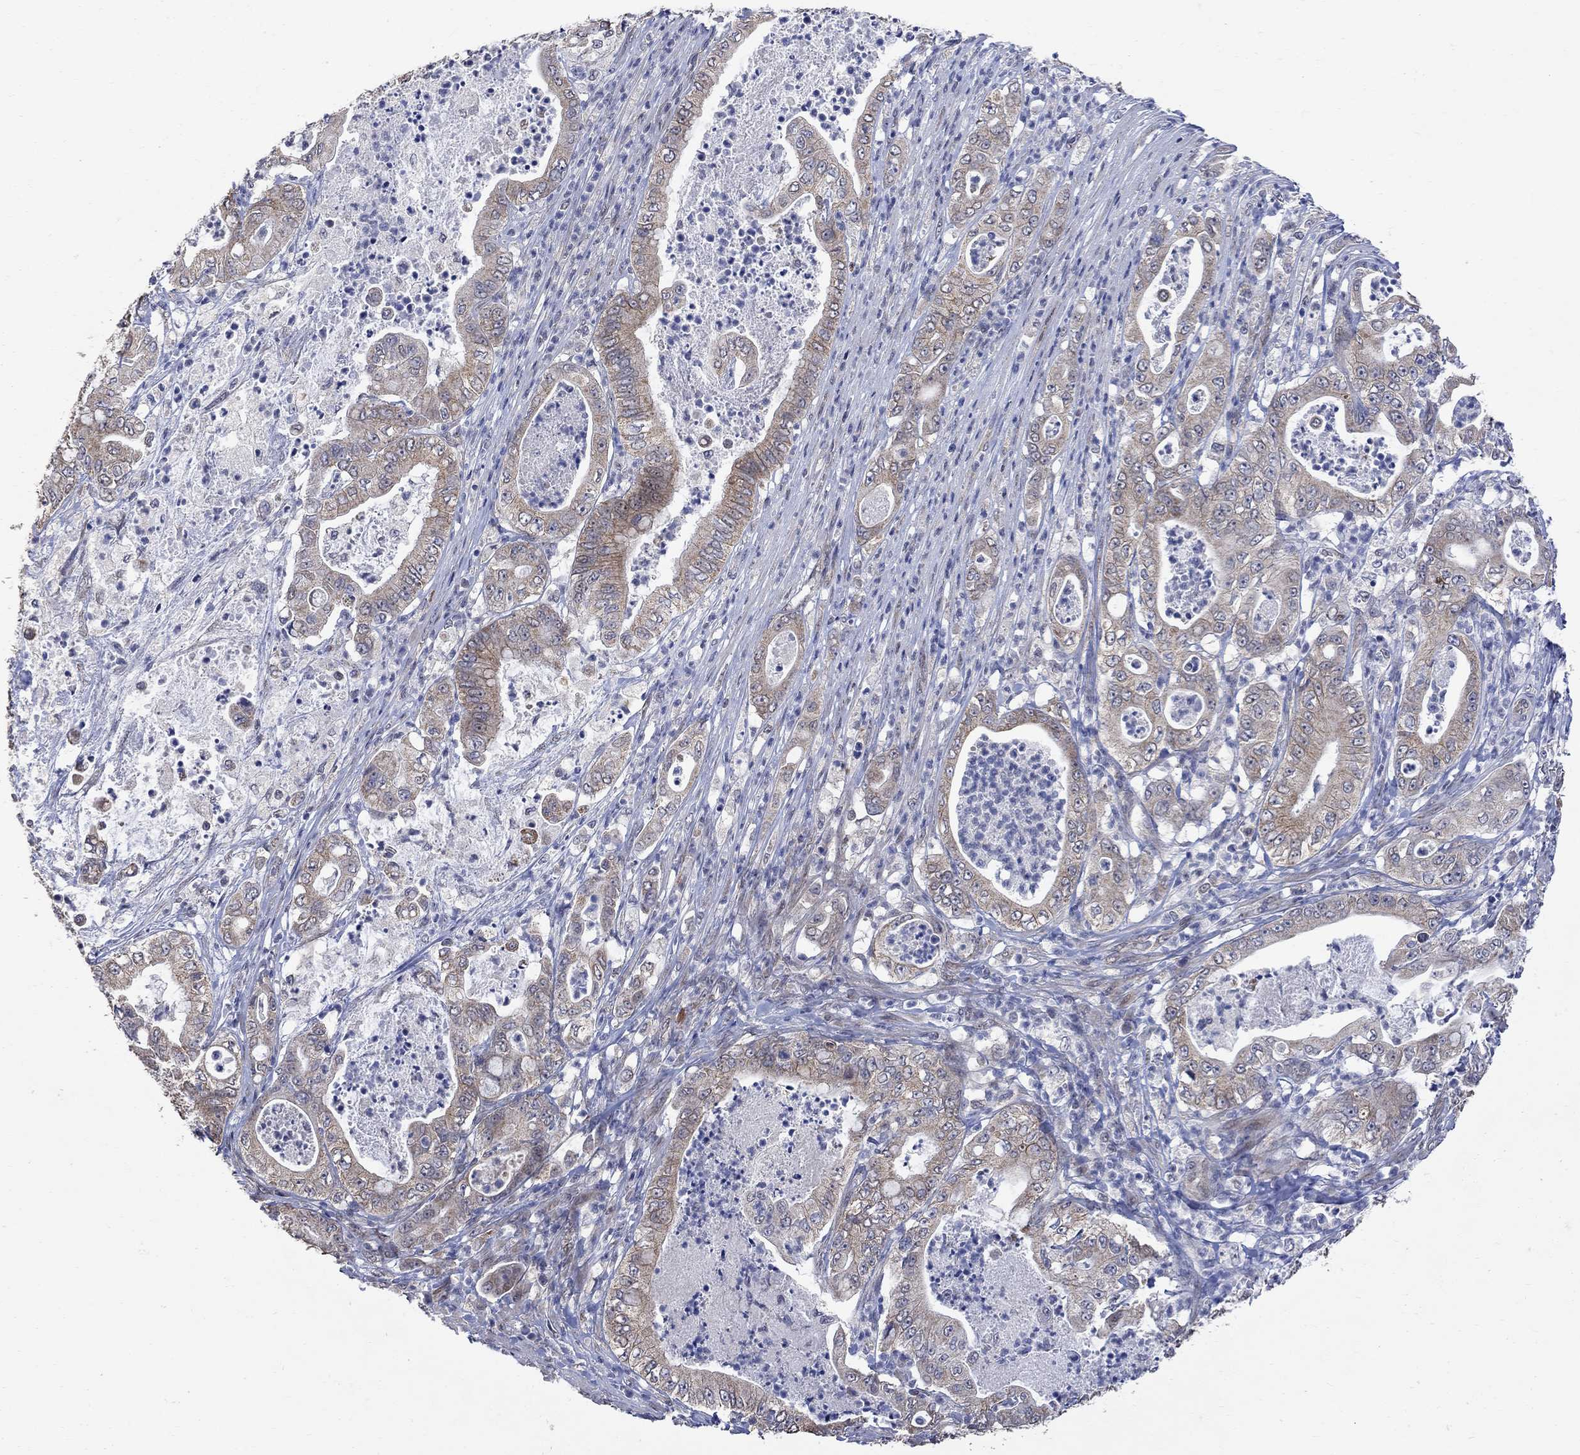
{"staining": {"intensity": "weak", "quantity": ">75%", "location": "cytoplasmic/membranous"}, "tissue": "pancreatic cancer", "cell_type": "Tumor cells", "image_type": "cancer", "snomed": [{"axis": "morphology", "description": "Adenocarcinoma, NOS"}, {"axis": "topography", "description": "Pancreas"}], "caption": "This is a micrograph of immunohistochemistry staining of pancreatic adenocarcinoma, which shows weak expression in the cytoplasmic/membranous of tumor cells.", "gene": "ANKRA2", "patient": {"sex": "male", "age": 71}}